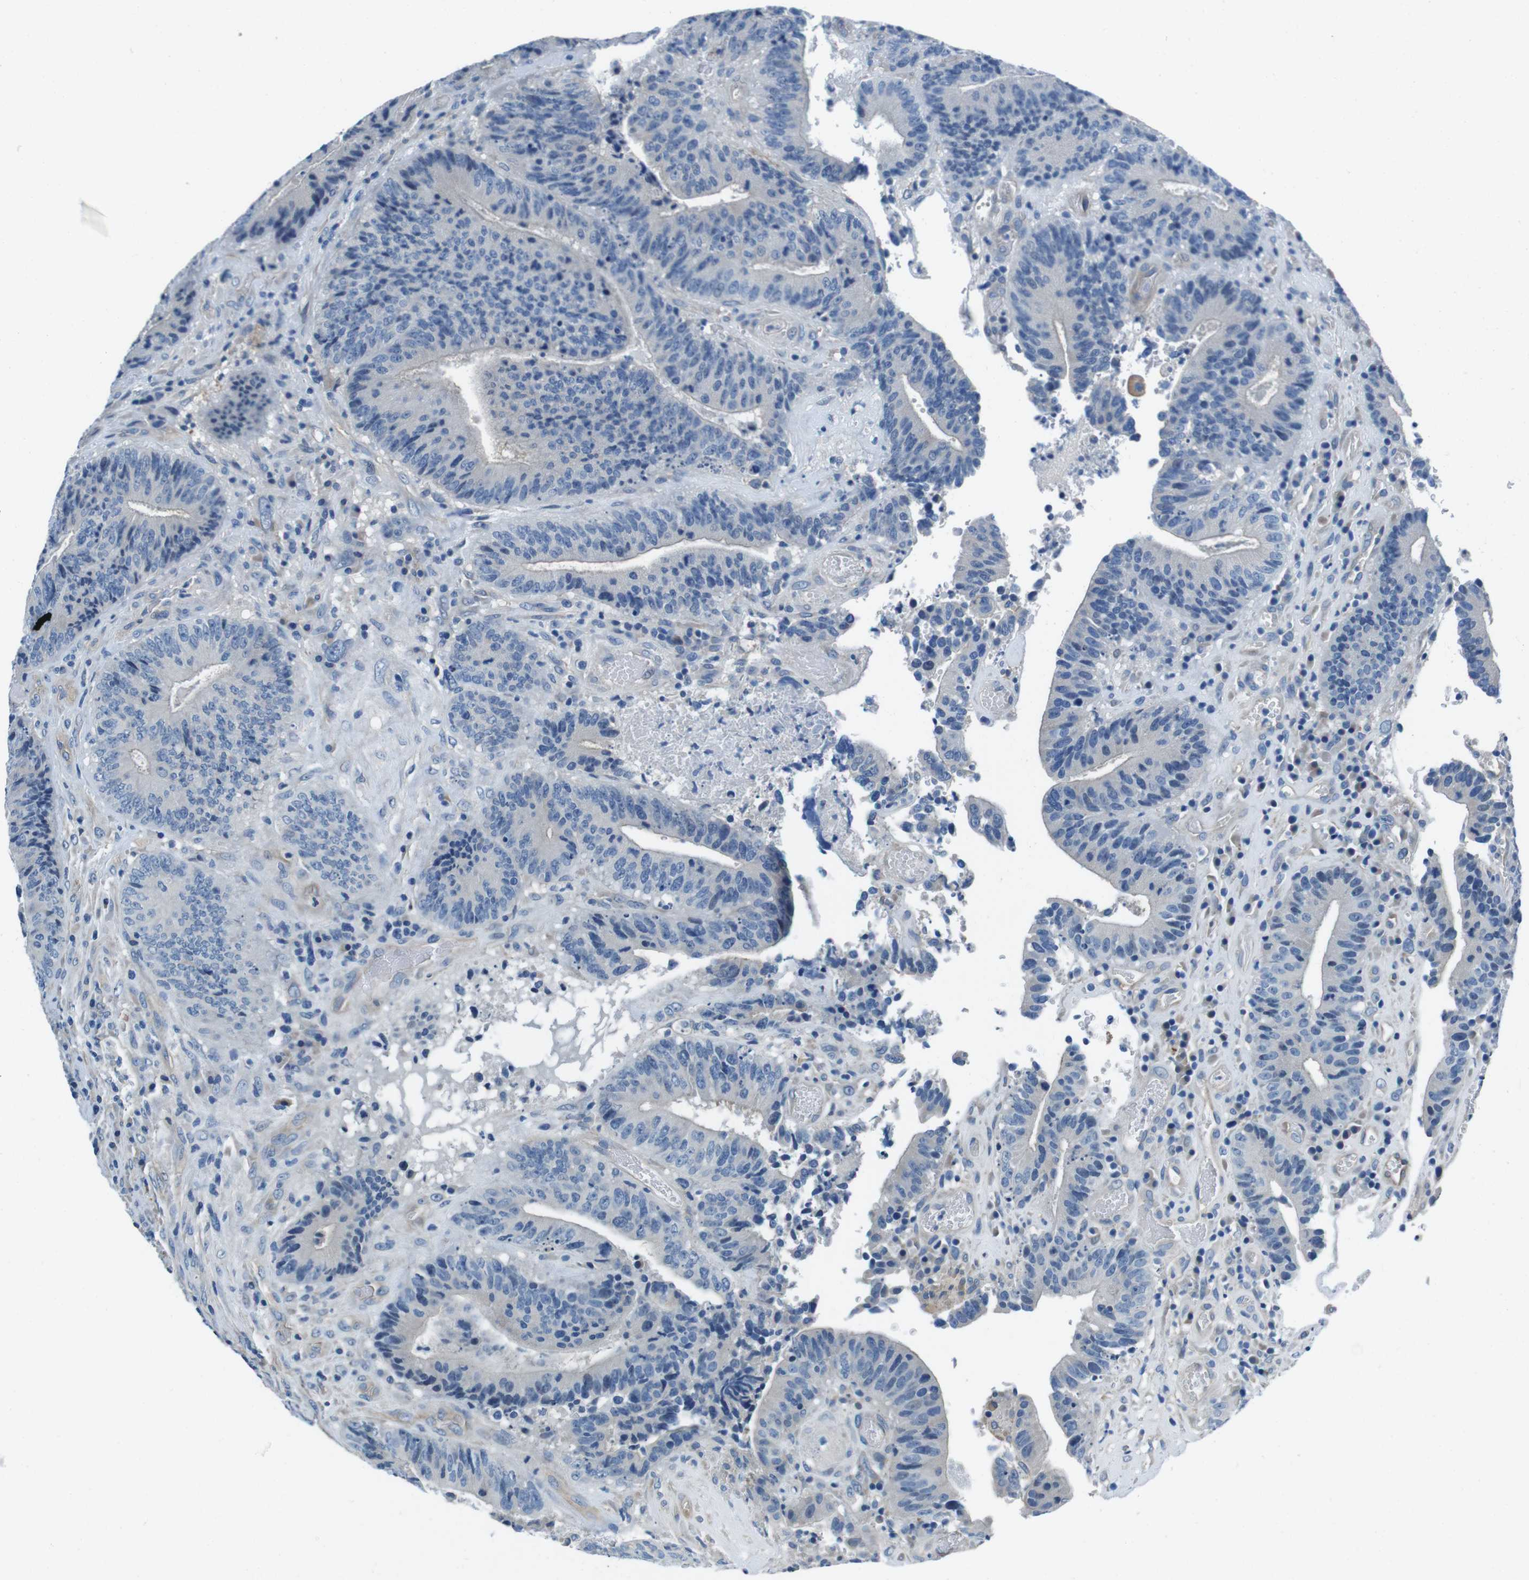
{"staining": {"intensity": "negative", "quantity": "none", "location": "none"}, "tissue": "colorectal cancer", "cell_type": "Tumor cells", "image_type": "cancer", "snomed": [{"axis": "morphology", "description": "Adenocarcinoma, NOS"}, {"axis": "topography", "description": "Rectum"}], "caption": "High power microscopy photomicrograph of an IHC photomicrograph of colorectal adenocarcinoma, revealing no significant staining in tumor cells.", "gene": "CASQ1", "patient": {"sex": "male", "age": 72}}